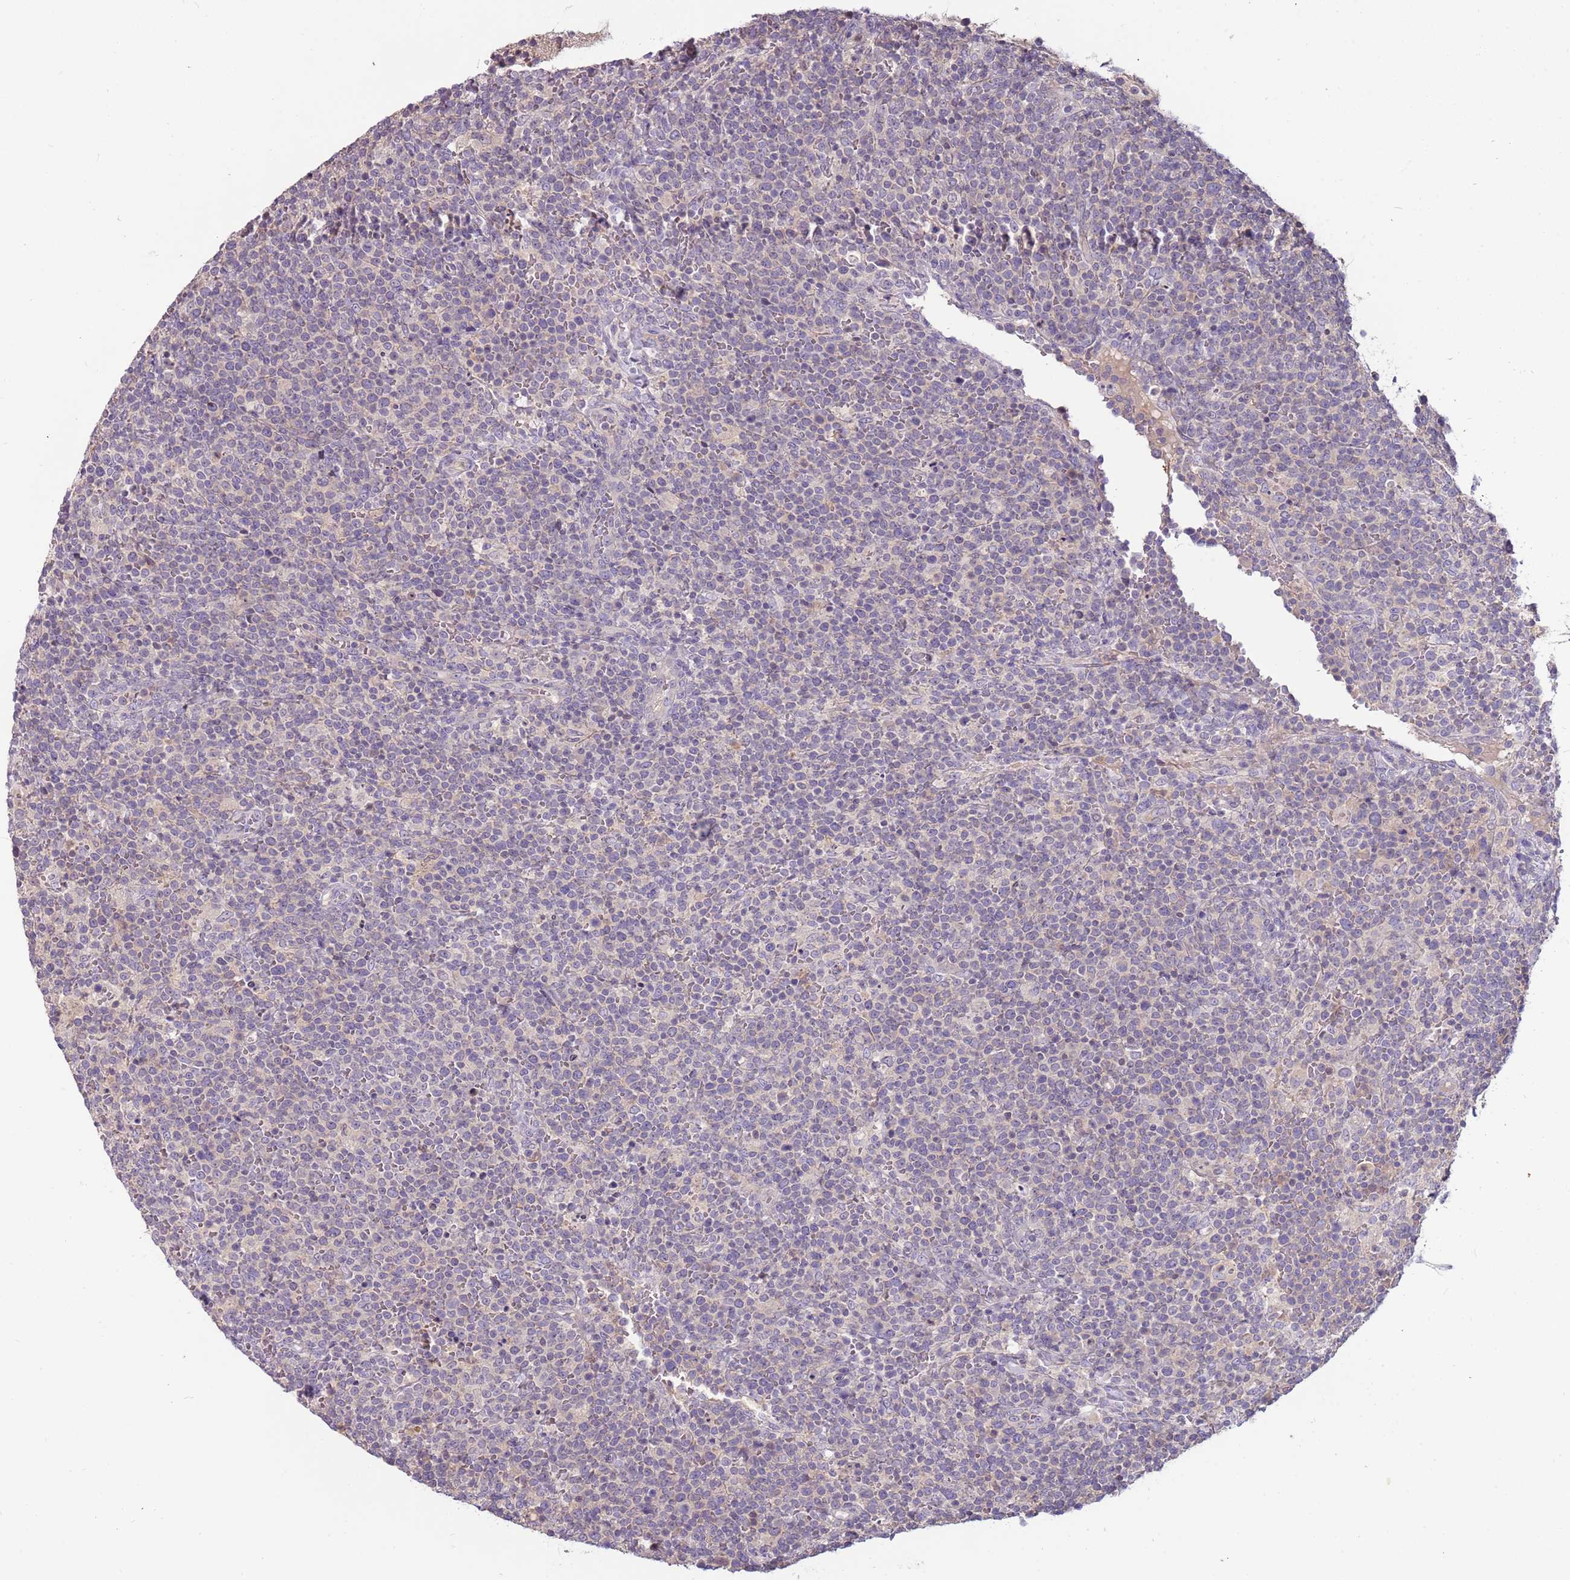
{"staining": {"intensity": "negative", "quantity": "none", "location": "none"}, "tissue": "lymphoma", "cell_type": "Tumor cells", "image_type": "cancer", "snomed": [{"axis": "morphology", "description": "Malignant lymphoma, non-Hodgkin's type, High grade"}, {"axis": "topography", "description": "Lymph node"}], "caption": "The image demonstrates no significant staining in tumor cells of lymphoma.", "gene": "ARHGAP5", "patient": {"sex": "male", "age": 61}}